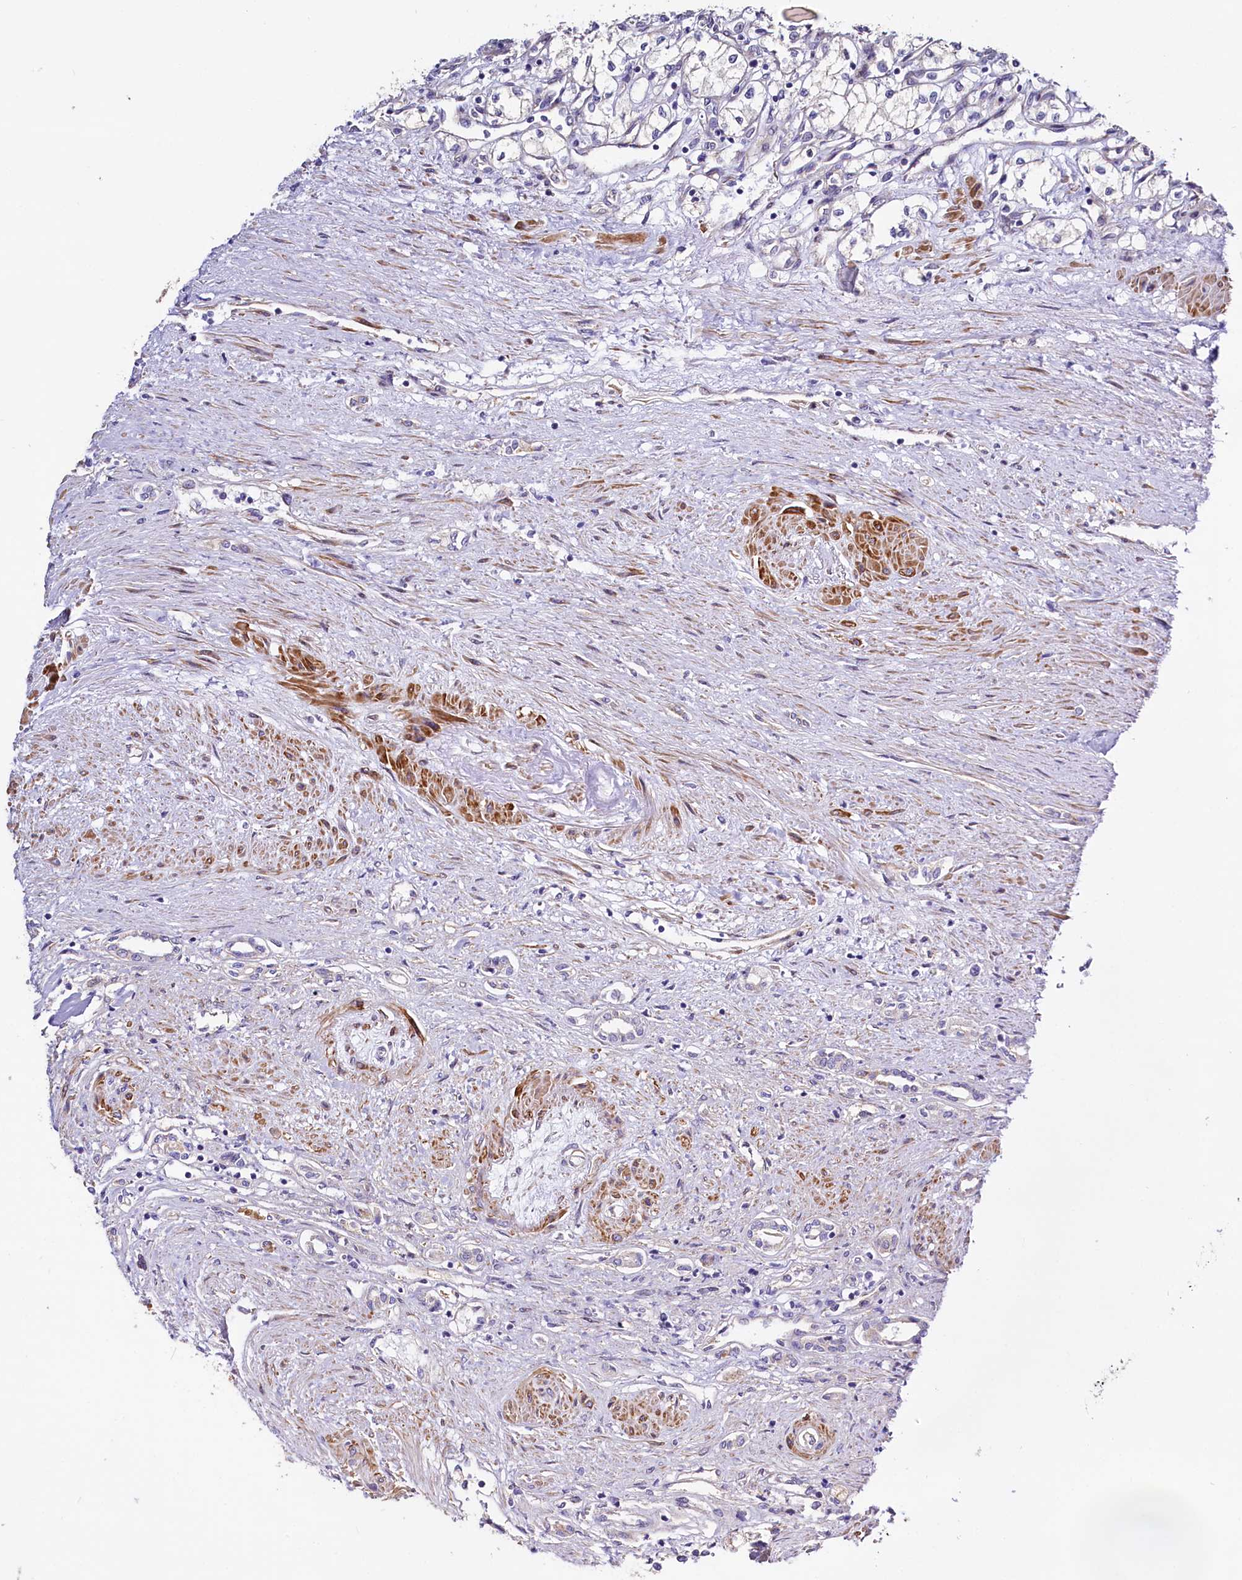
{"staining": {"intensity": "negative", "quantity": "none", "location": "none"}, "tissue": "renal cancer", "cell_type": "Tumor cells", "image_type": "cancer", "snomed": [{"axis": "morphology", "description": "Adenocarcinoma, NOS"}, {"axis": "topography", "description": "Kidney"}], "caption": "High power microscopy photomicrograph of an immunohistochemistry micrograph of renal cancer, revealing no significant positivity in tumor cells. The staining was performed using DAB to visualize the protein expression in brown, while the nuclei were stained in blue with hematoxylin (Magnification: 20x).", "gene": "WNT8A", "patient": {"sex": "male", "age": 59}}